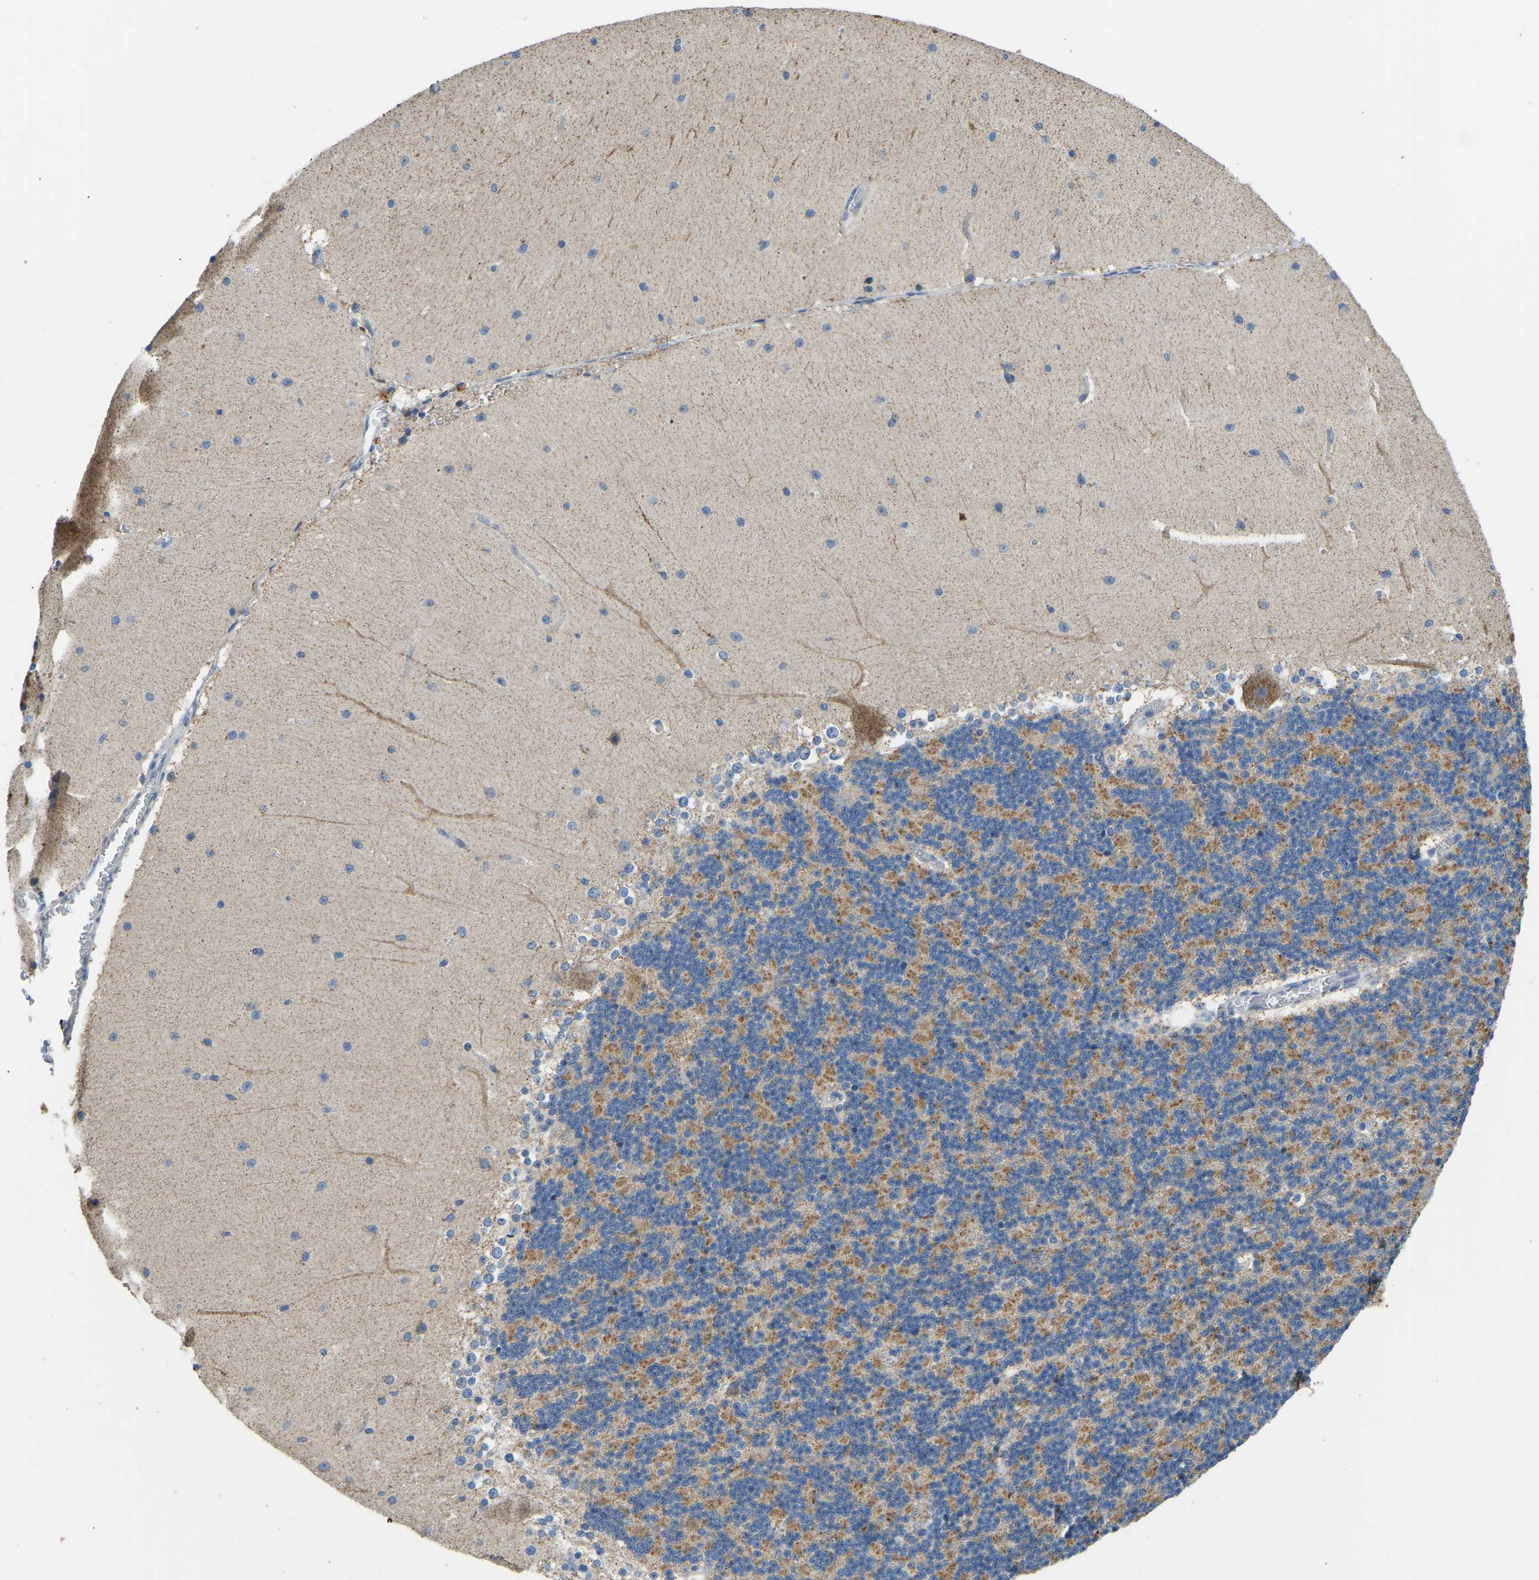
{"staining": {"intensity": "moderate", "quantity": "25%-75%", "location": "cytoplasmic/membranous"}, "tissue": "cerebellum", "cell_type": "Cells in granular layer", "image_type": "normal", "snomed": [{"axis": "morphology", "description": "Normal tissue, NOS"}, {"axis": "topography", "description": "Cerebellum"}], "caption": "Cerebellum stained with IHC exhibits moderate cytoplasmic/membranous expression in about 25%-75% of cells in granular layer.", "gene": "ZNF200", "patient": {"sex": "female", "age": 19}}